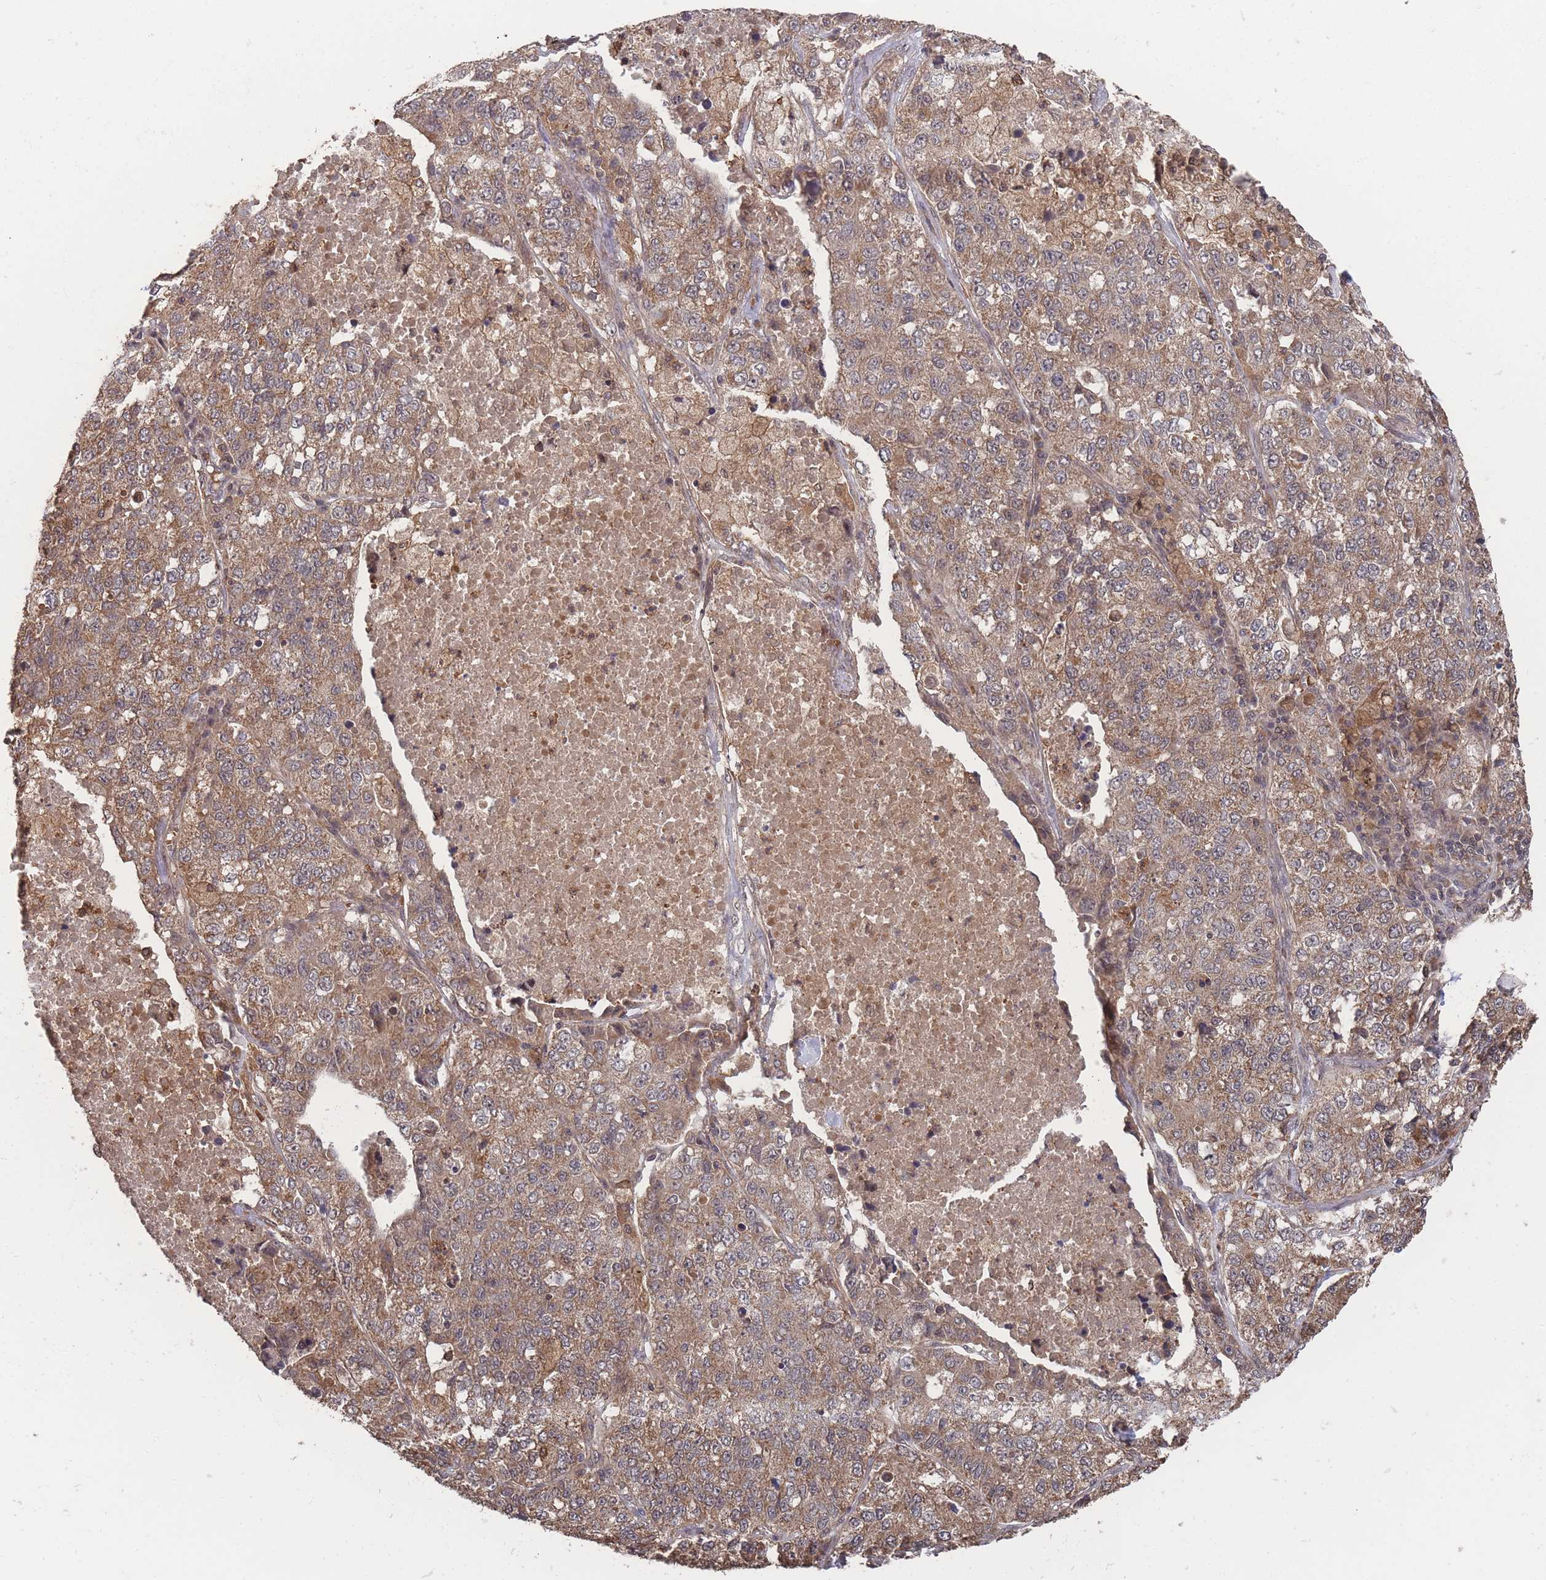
{"staining": {"intensity": "moderate", "quantity": ">75%", "location": "cytoplasmic/membranous"}, "tissue": "lung cancer", "cell_type": "Tumor cells", "image_type": "cancer", "snomed": [{"axis": "morphology", "description": "Adenocarcinoma, NOS"}, {"axis": "topography", "description": "Lung"}], "caption": "Immunohistochemical staining of human adenocarcinoma (lung) displays medium levels of moderate cytoplasmic/membranous expression in about >75% of tumor cells. The staining was performed using DAB to visualize the protein expression in brown, while the nuclei were stained in blue with hematoxylin (Magnification: 20x).", "gene": "SF3B1", "patient": {"sex": "male", "age": 49}}